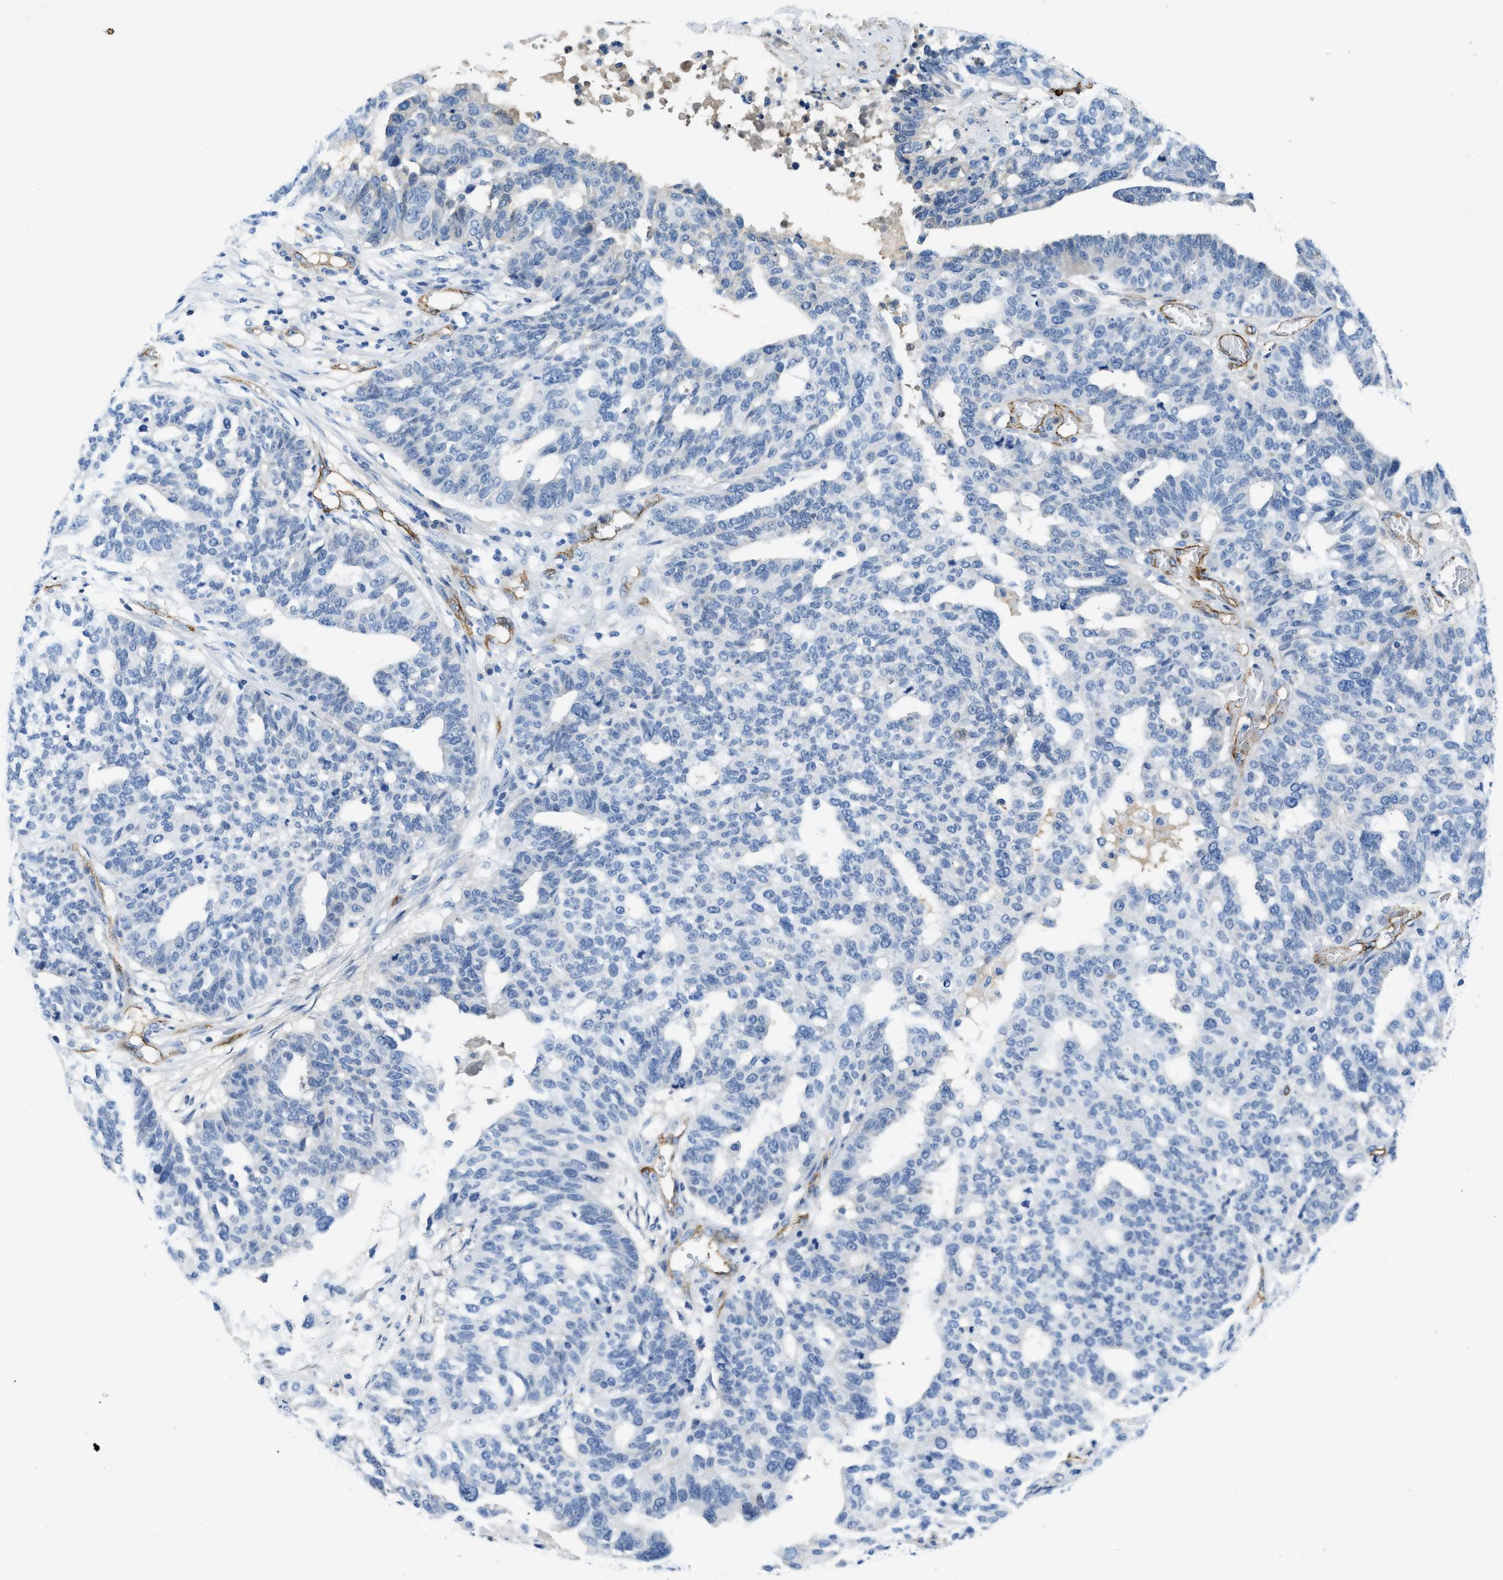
{"staining": {"intensity": "negative", "quantity": "none", "location": "none"}, "tissue": "ovarian cancer", "cell_type": "Tumor cells", "image_type": "cancer", "snomed": [{"axis": "morphology", "description": "Cystadenocarcinoma, serous, NOS"}, {"axis": "topography", "description": "Ovary"}], "caption": "Human ovarian cancer (serous cystadenocarcinoma) stained for a protein using immunohistochemistry exhibits no expression in tumor cells.", "gene": "SPEG", "patient": {"sex": "female", "age": 59}}